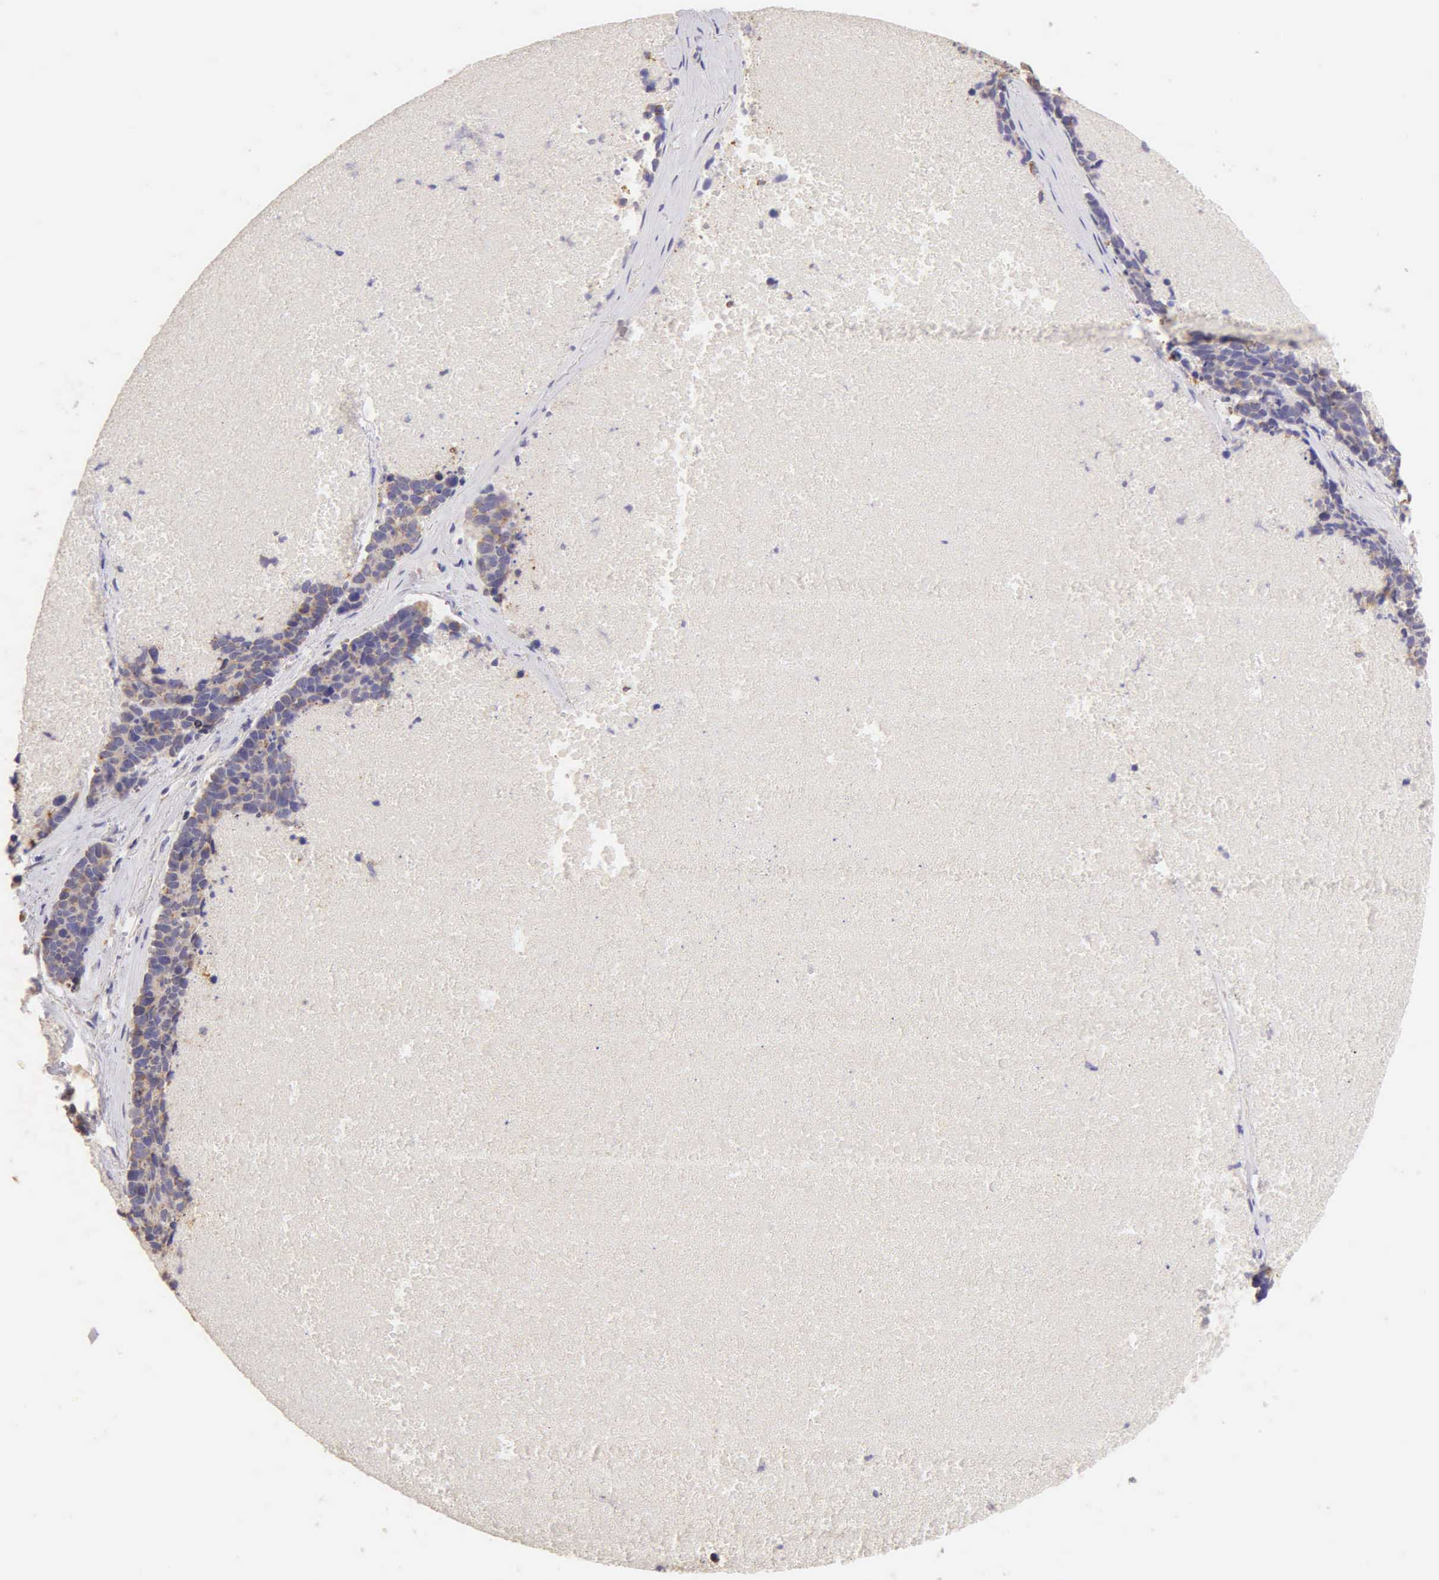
{"staining": {"intensity": "weak", "quantity": "<25%", "location": "cytoplasmic/membranous"}, "tissue": "lung cancer", "cell_type": "Tumor cells", "image_type": "cancer", "snomed": [{"axis": "morphology", "description": "Neoplasm, malignant, NOS"}, {"axis": "topography", "description": "Lung"}], "caption": "Immunohistochemistry photomicrograph of lung cancer stained for a protein (brown), which demonstrates no staining in tumor cells. (Stains: DAB (3,3'-diaminobenzidine) IHC with hematoxylin counter stain, Microscopy: brightfield microscopy at high magnification).", "gene": "ESR1", "patient": {"sex": "female", "age": 75}}